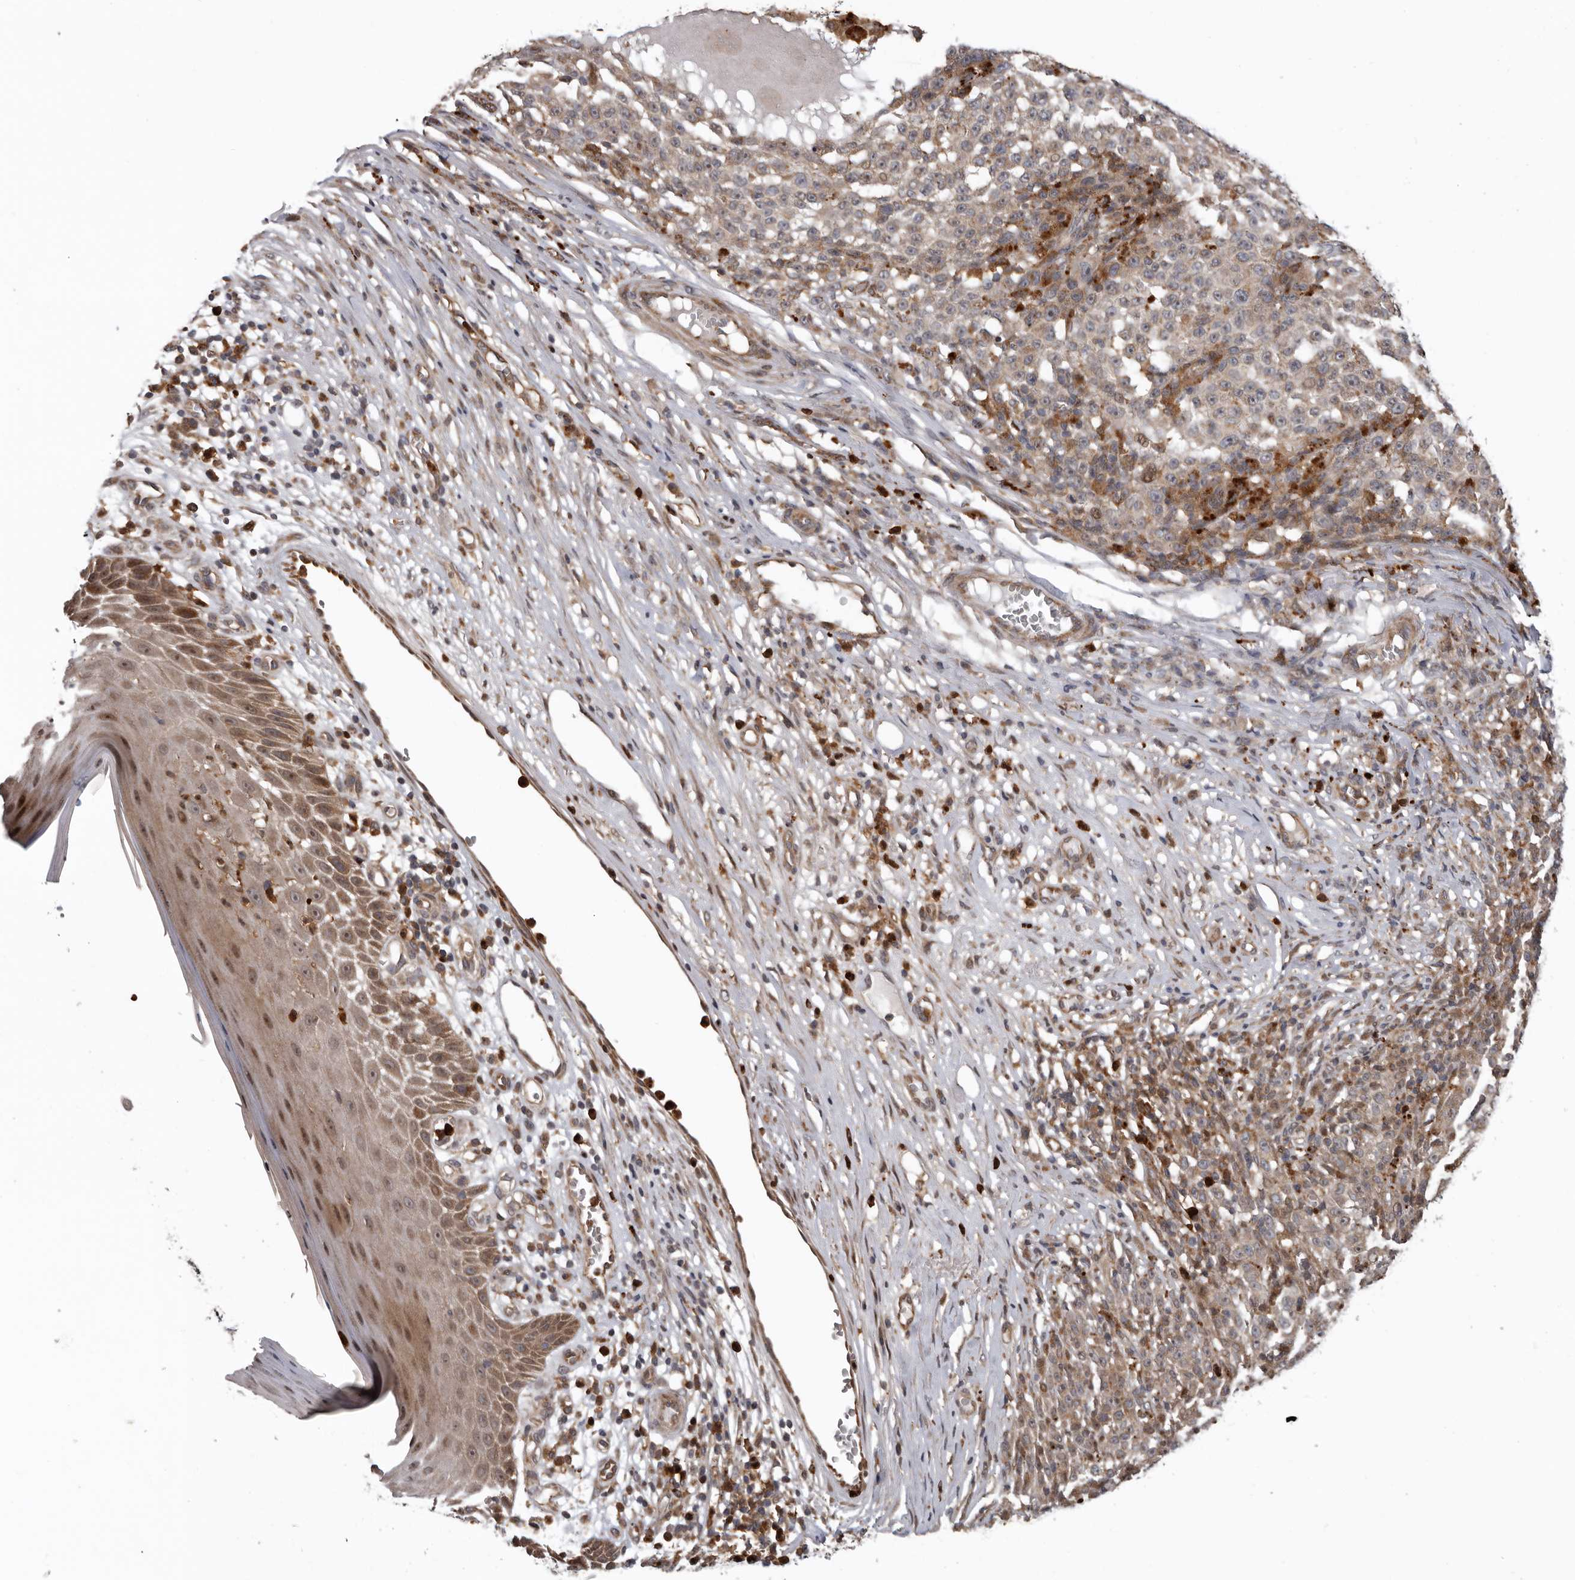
{"staining": {"intensity": "weak", "quantity": ">75%", "location": "cytoplasmic/membranous"}, "tissue": "melanoma", "cell_type": "Tumor cells", "image_type": "cancer", "snomed": [{"axis": "morphology", "description": "Malignant melanoma, NOS"}, {"axis": "topography", "description": "Skin"}], "caption": "The histopathology image demonstrates a brown stain indicating the presence of a protein in the cytoplasmic/membranous of tumor cells in melanoma.", "gene": "FGFR4", "patient": {"sex": "female", "age": 82}}